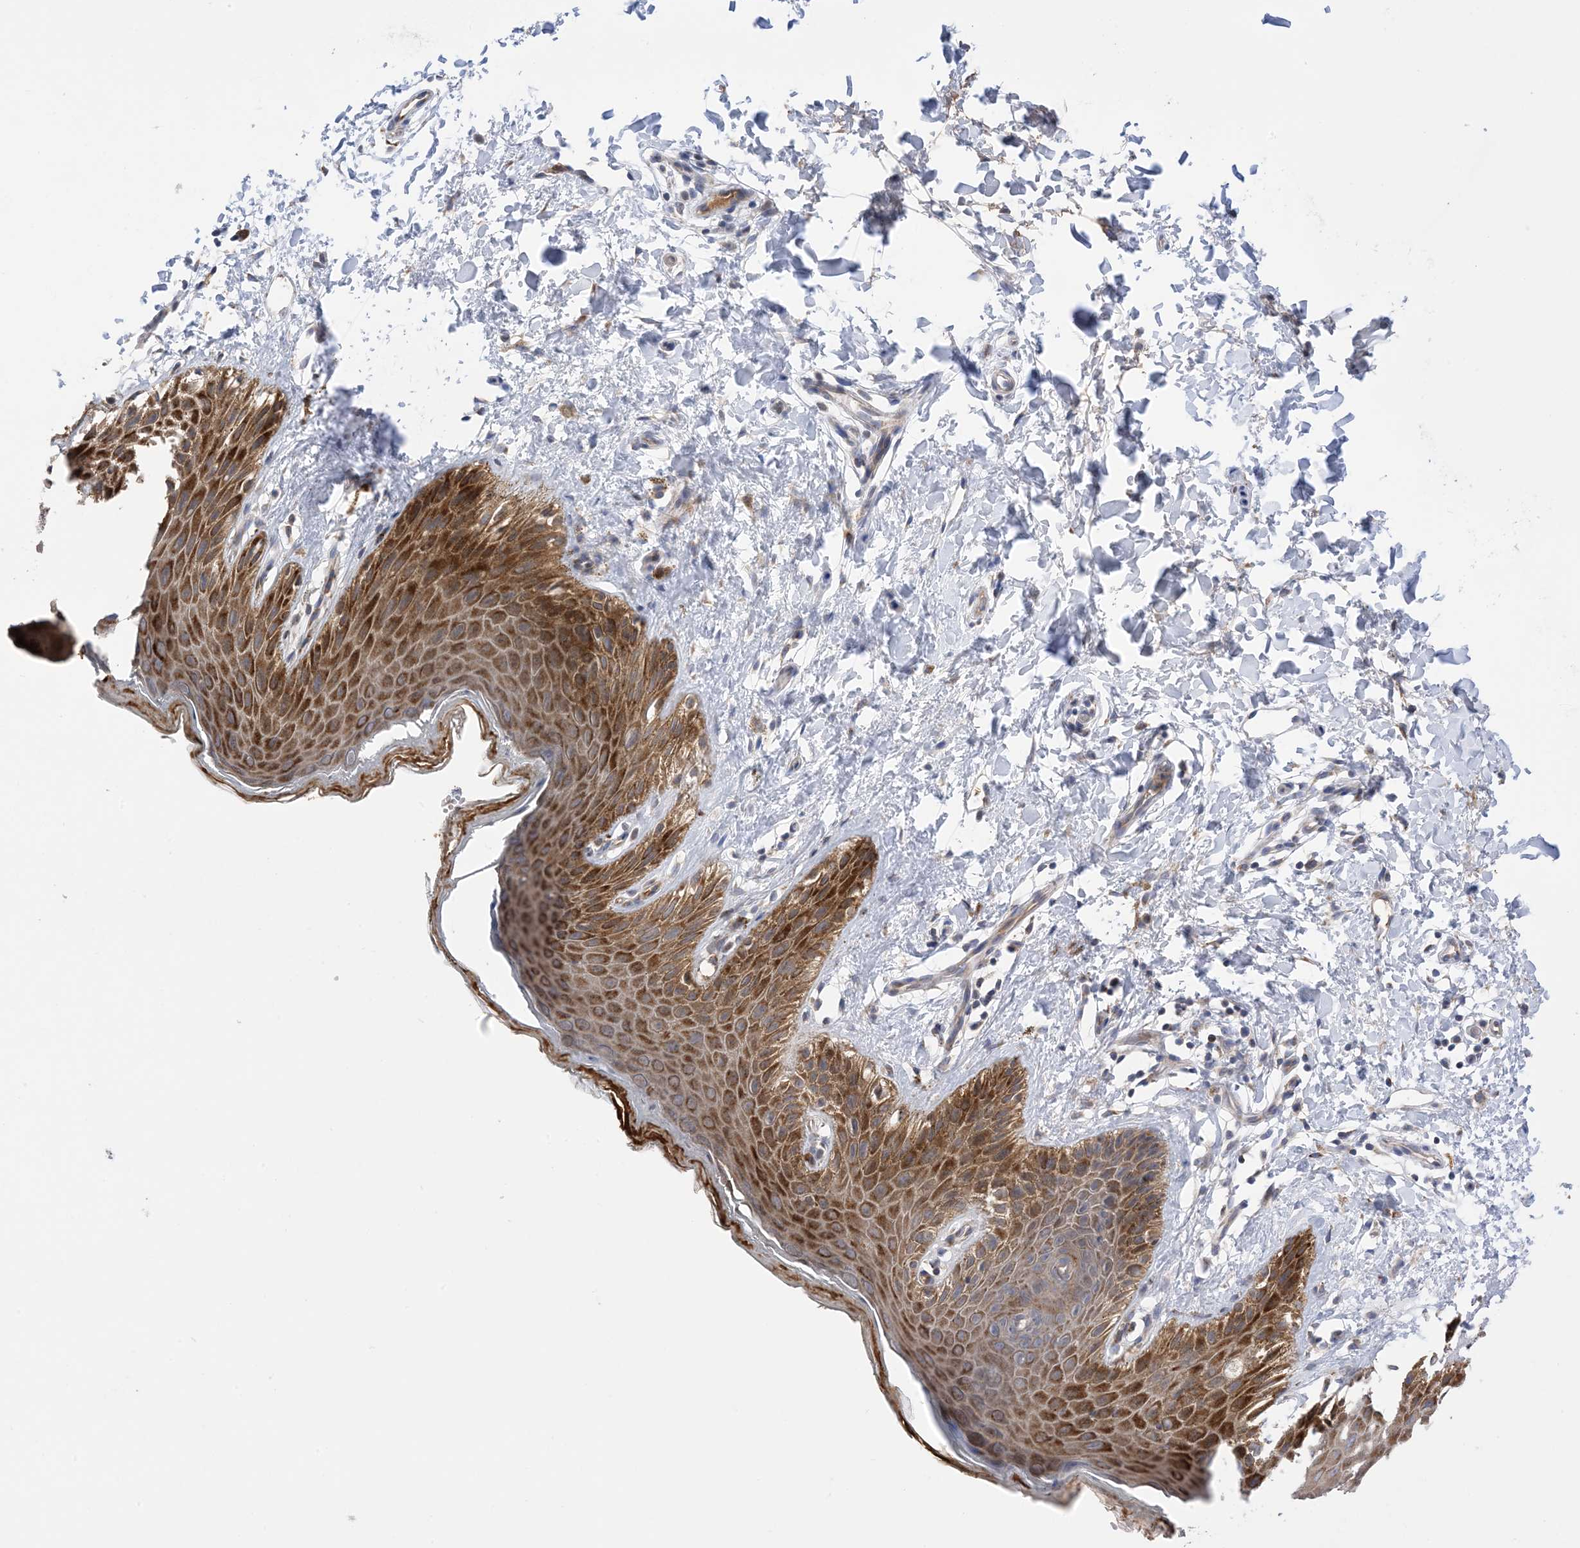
{"staining": {"intensity": "strong", "quantity": ">75%", "location": "cytoplasmic/membranous"}, "tissue": "skin", "cell_type": "Epidermal cells", "image_type": "normal", "snomed": [{"axis": "morphology", "description": "Normal tissue, NOS"}, {"axis": "topography", "description": "Anal"}], "caption": "High-magnification brightfield microscopy of unremarkable skin stained with DAB (brown) and counterstained with hematoxylin (blue). epidermal cells exhibit strong cytoplasmic/membranous expression is seen in approximately>75% of cells. Using DAB (brown) and hematoxylin (blue) stains, captured at high magnification using brightfield microscopy.", "gene": "PLK4", "patient": {"sex": "male", "age": 44}}